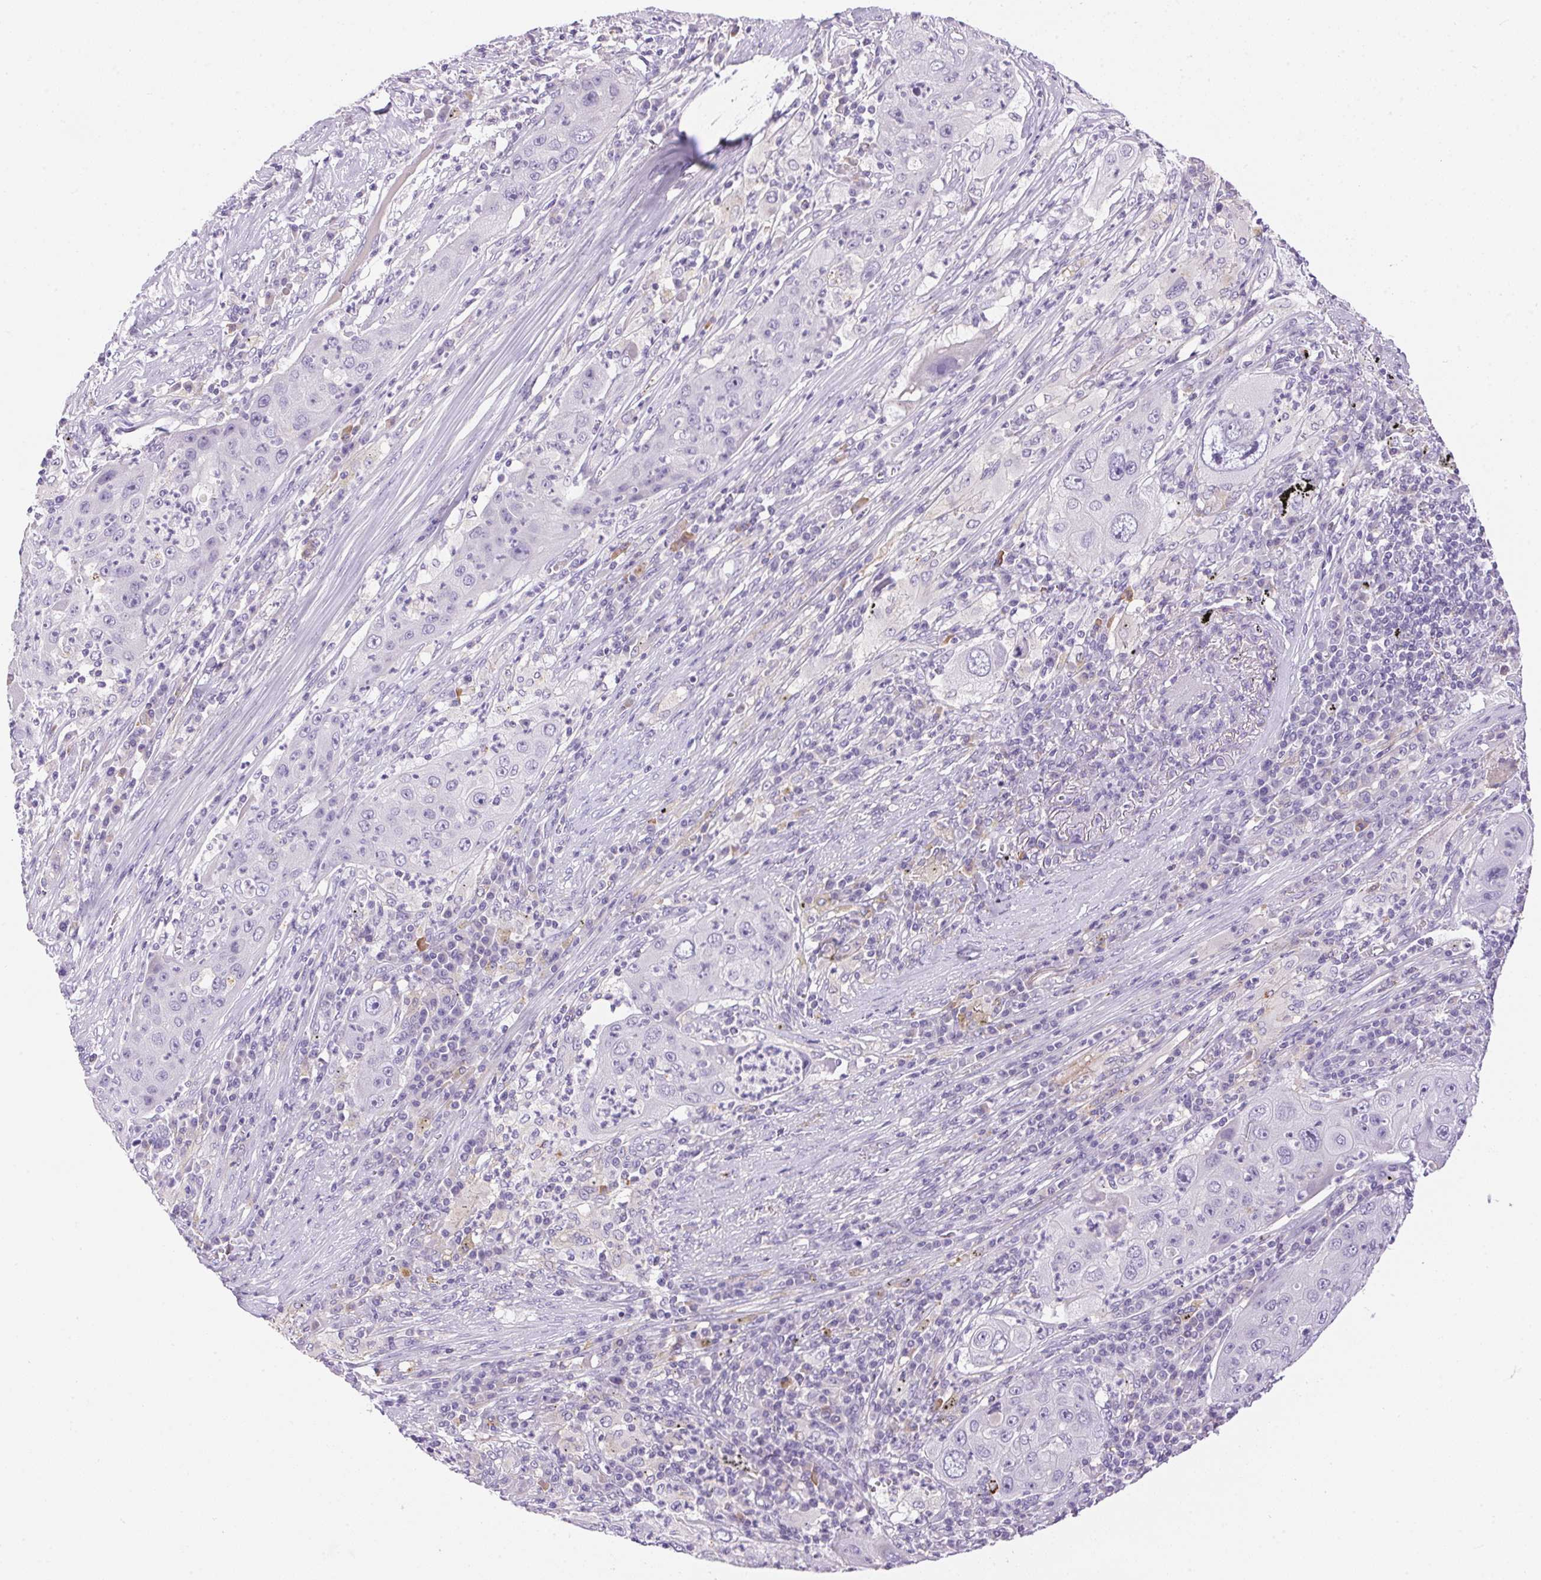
{"staining": {"intensity": "negative", "quantity": "none", "location": "none"}, "tissue": "lung cancer", "cell_type": "Tumor cells", "image_type": "cancer", "snomed": [{"axis": "morphology", "description": "Squamous cell carcinoma, NOS"}, {"axis": "topography", "description": "Lung"}], "caption": "An immunohistochemistry image of lung squamous cell carcinoma is shown. There is no staining in tumor cells of lung squamous cell carcinoma.", "gene": "PNLIPRP3", "patient": {"sex": "female", "age": 59}}